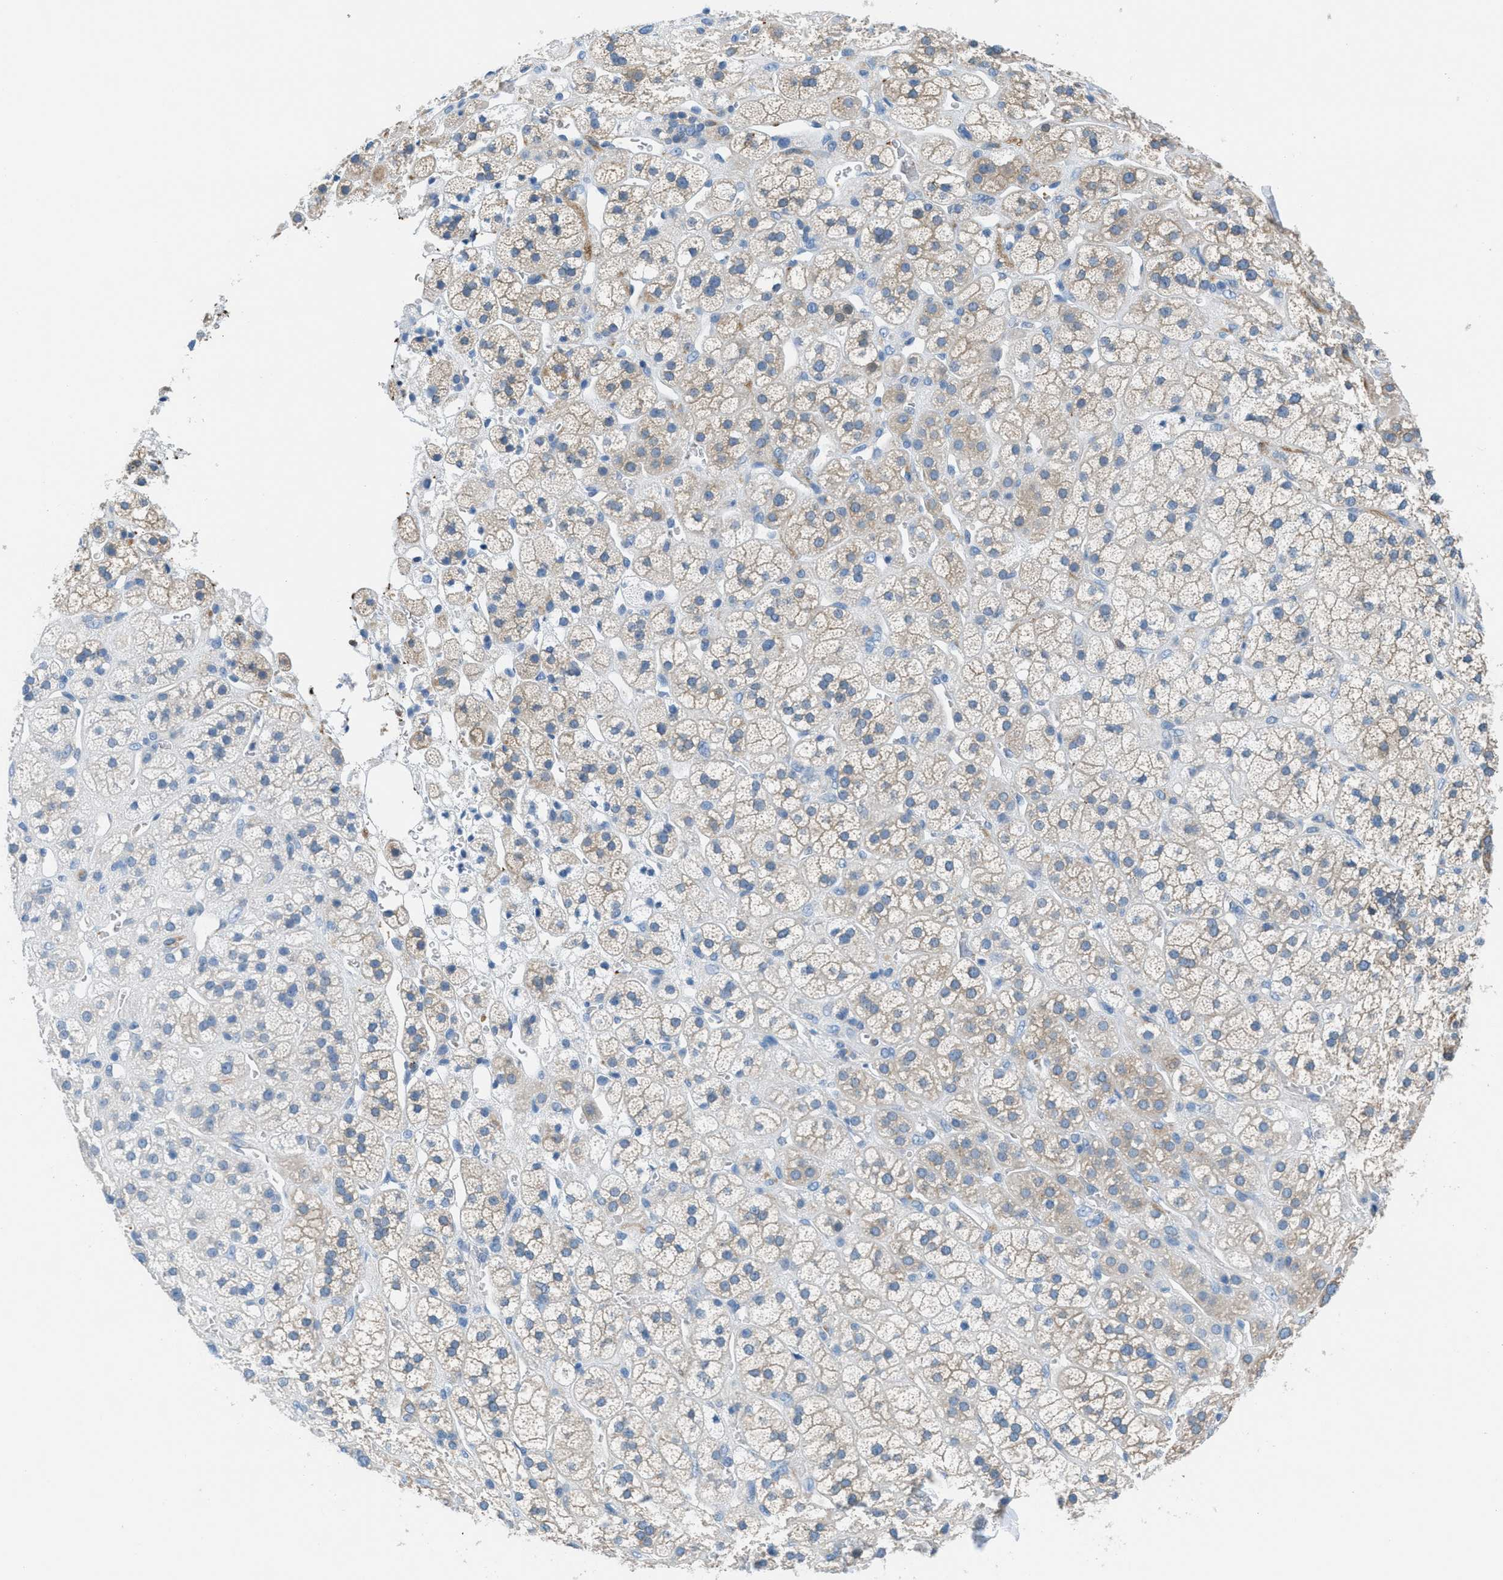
{"staining": {"intensity": "moderate", "quantity": "<25%", "location": "cytoplasmic/membranous"}, "tissue": "adrenal gland", "cell_type": "Glandular cells", "image_type": "normal", "snomed": [{"axis": "morphology", "description": "Normal tissue, NOS"}, {"axis": "topography", "description": "Adrenal gland"}], "caption": "Immunohistochemistry (IHC) histopathology image of unremarkable adrenal gland: adrenal gland stained using IHC exhibits low levels of moderate protein expression localized specifically in the cytoplasmic/membranous of glandular cells, appearing as a cytoplasmic/membranous brown color.", "gene": "MAPRE2", "patient": {"sex": "male", "age": 56}}